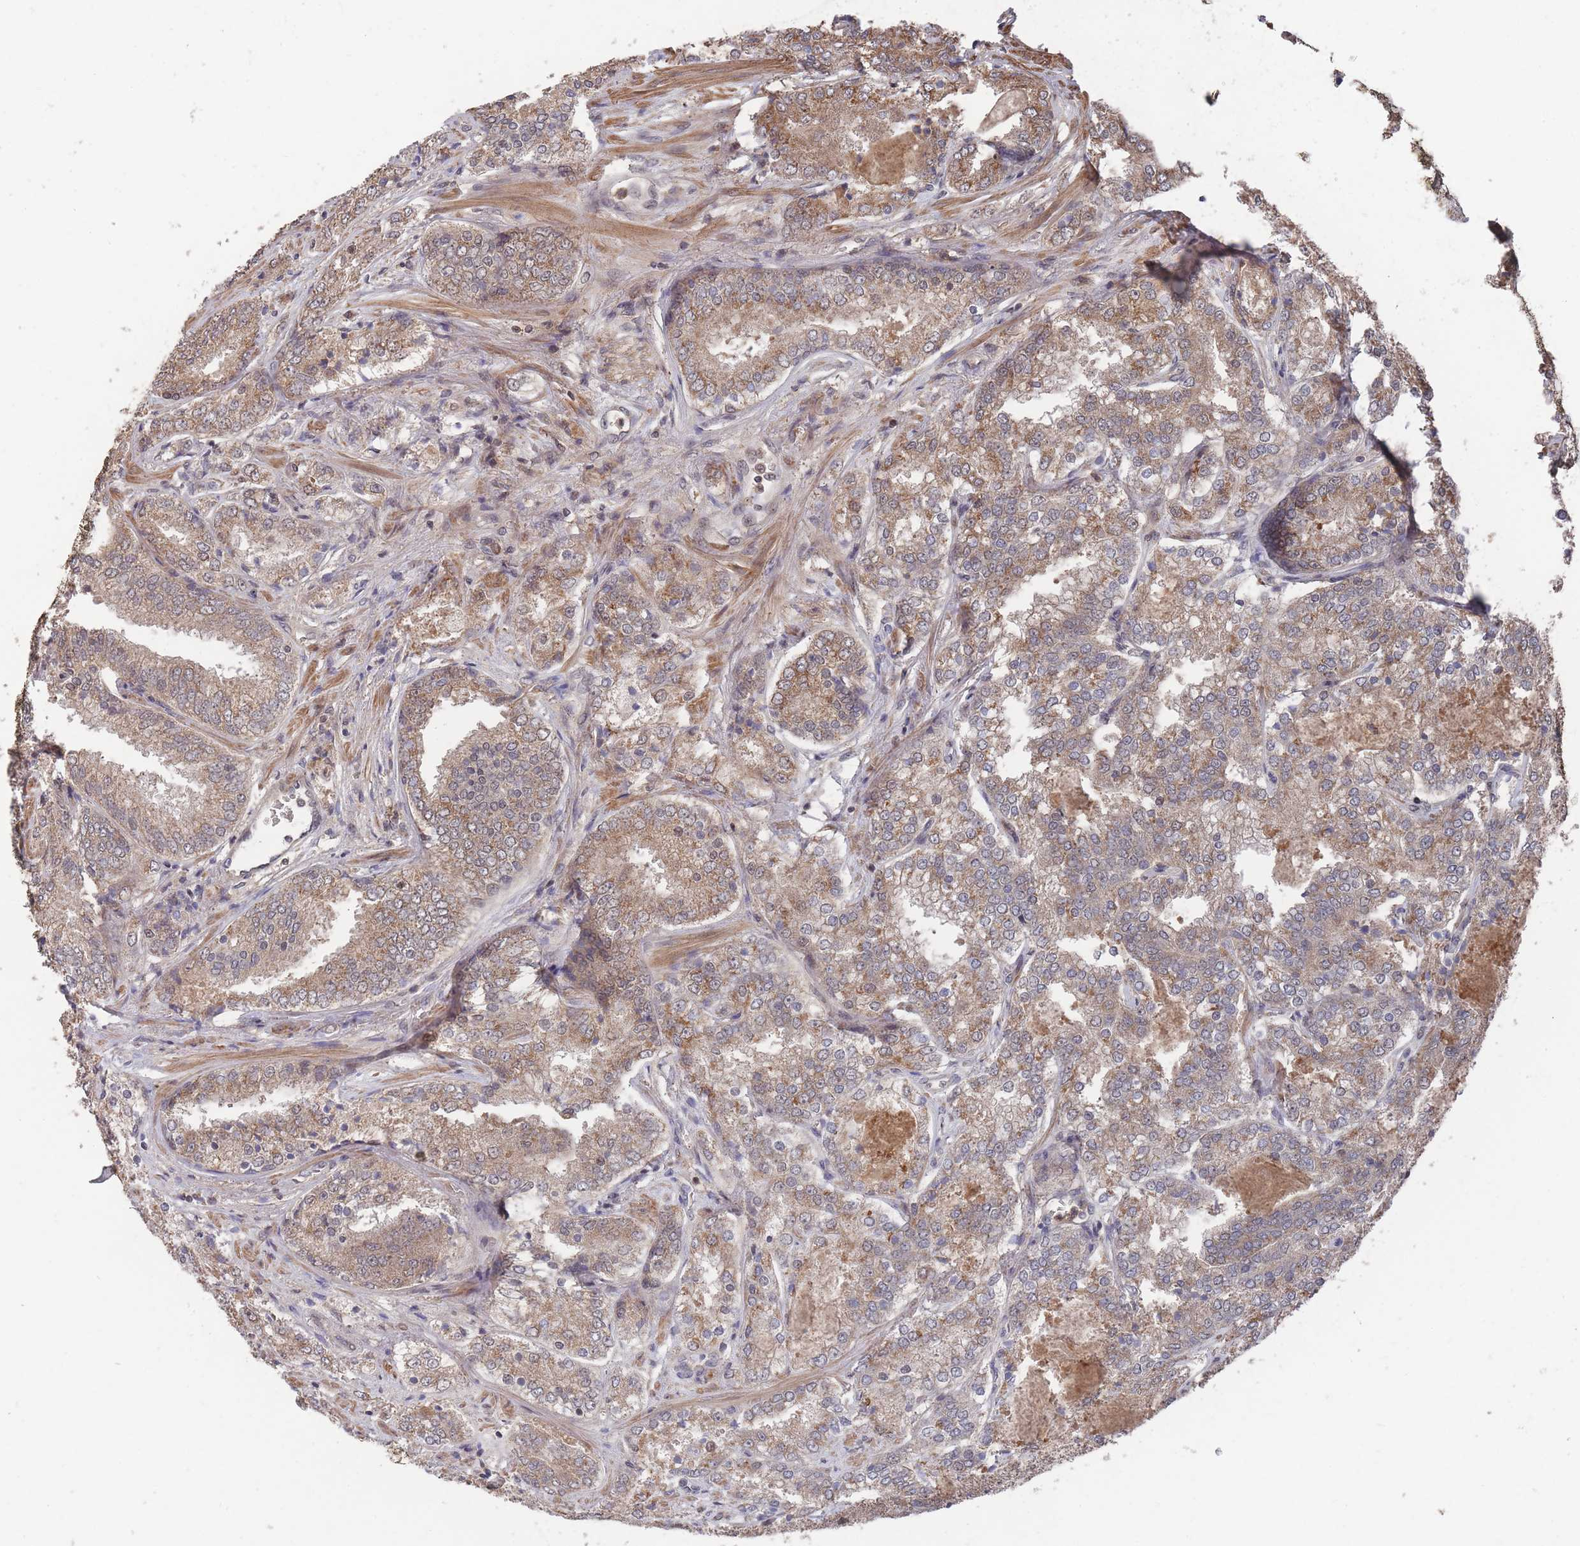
{"staining": {"intensity": "moderate", "quantity": ">75%", "location": "cytoplasmic/membranous"}, "tissue": "prostate cancer", "cell_type": "Tumor cells", "image_type": "cancer", "snomed": [{"axis": "morphology", "description": "Adenocarcinoma, High grade"}, {"axis": "topography", "description": "Prostate"}], "caption": "Immunohistochemical staining of human high-grade adenocarcinoma (prostate) shows medium levels of moderate cytoplasmic/membranous staining in approximately >75% of tumor cells. (DAB (3,3'-diaminobenzidine) IHC with brightfield microscopy, high magnification).", "gene": "SF3B1", "patient": {"sex": "male", "age": 63}}